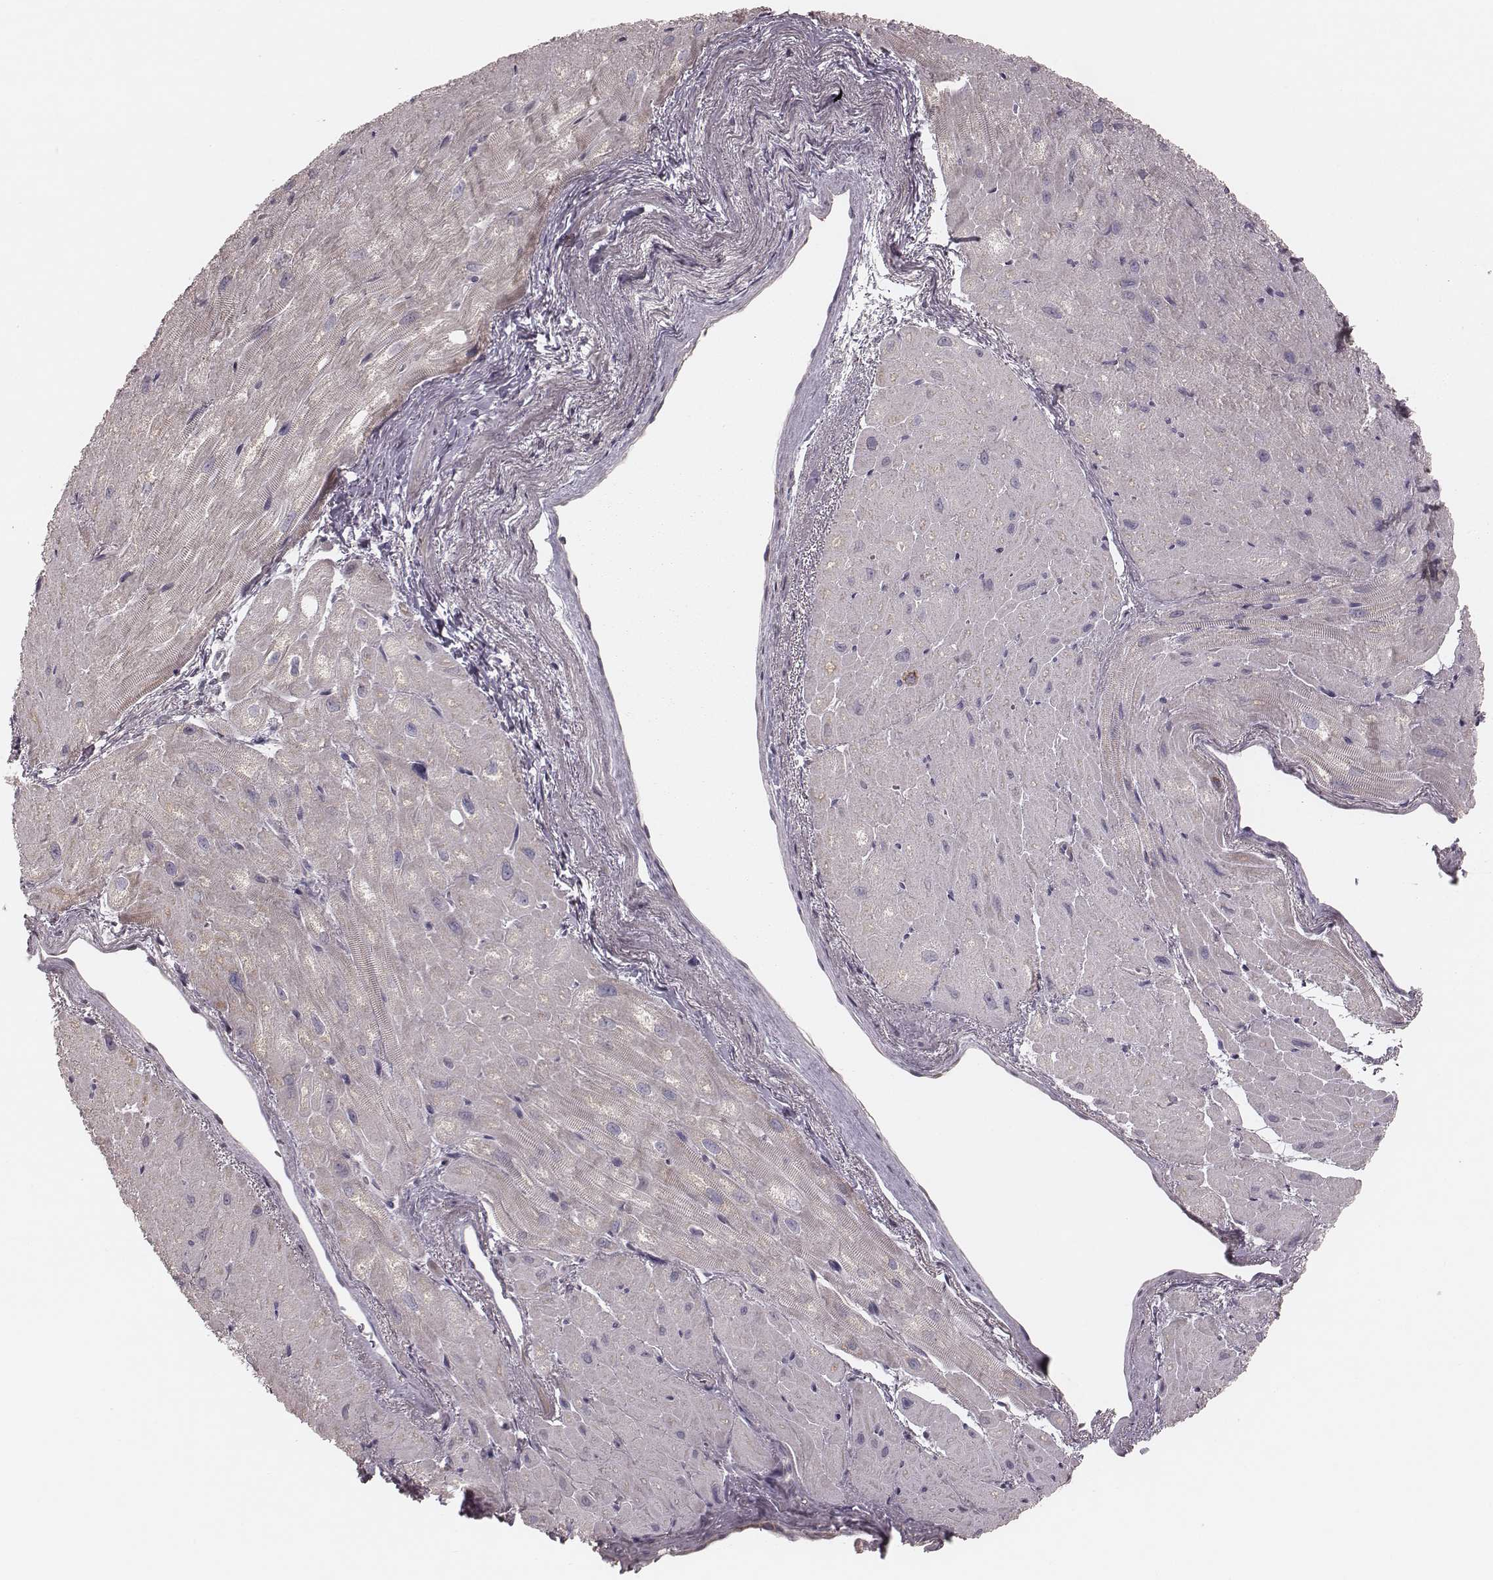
{"staining": {"intensity": "weak", "quantity": "25%-75%", "location": "cytoplasmic/membranous"}, "tissue": "heart muscle", "cell_type": "Cardiomyocytes", "image_type": "normal", "snomed": [{"axis": "morphology", "description": "Normal tissue, NOS"}, {"axis": "topography", "description": "Heart"}], "caption": "An immunohistochemistry histopathology image of normal tissue is shown. Protein staining in brown highlights weak cytoplasmic/membranous positivity in heart muscle within cardiomyocytes. (DAB (3,3'-diaminobenzidine) IHC, brown staining for protein, blue staining for nuclei).", "gene": "MRPS27", "patient": {"sex": "male", "age": 62}}